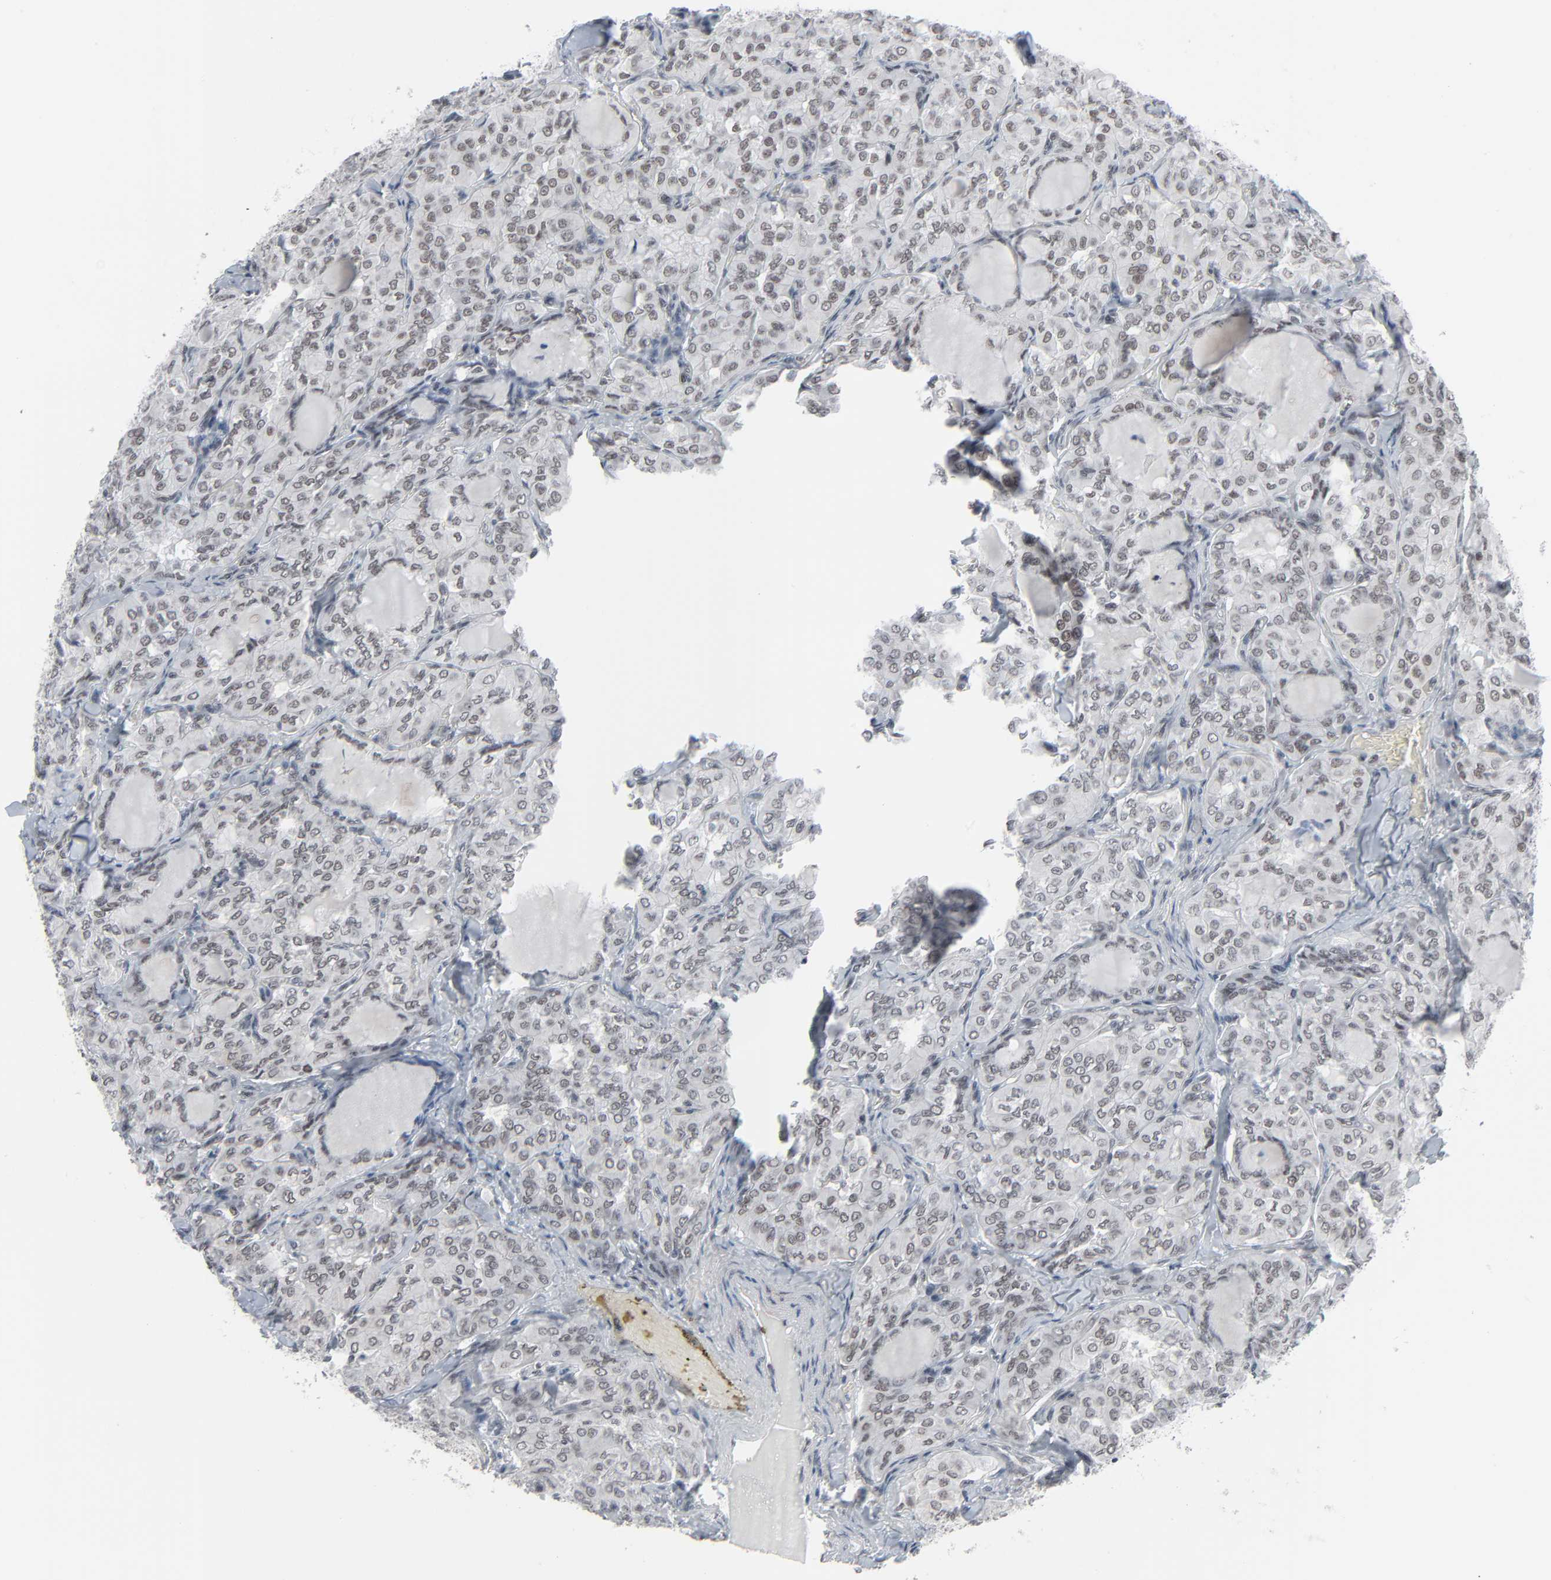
{"staining": {"intensity": "negative", "quantity": "none", "location": "none"}, "tissue": "thyroid cancer", "cell_type": "Tumor cells", "image_type": "cancer", "snomed": [{"axis": "morphology", "description": "Papillary adenocarcinoma, NOS"}, {"axis": "topography", "description": "Thyroid gland"}], "caption": "This is a photomicrograph of immunohistochemistry (IHC) staining of thyroid cancer (papillary adenocarcinoma), which shows no expression in tumor cells.", "gene": "FBXO28", "patient": {"sex": "male", "age": 20}}